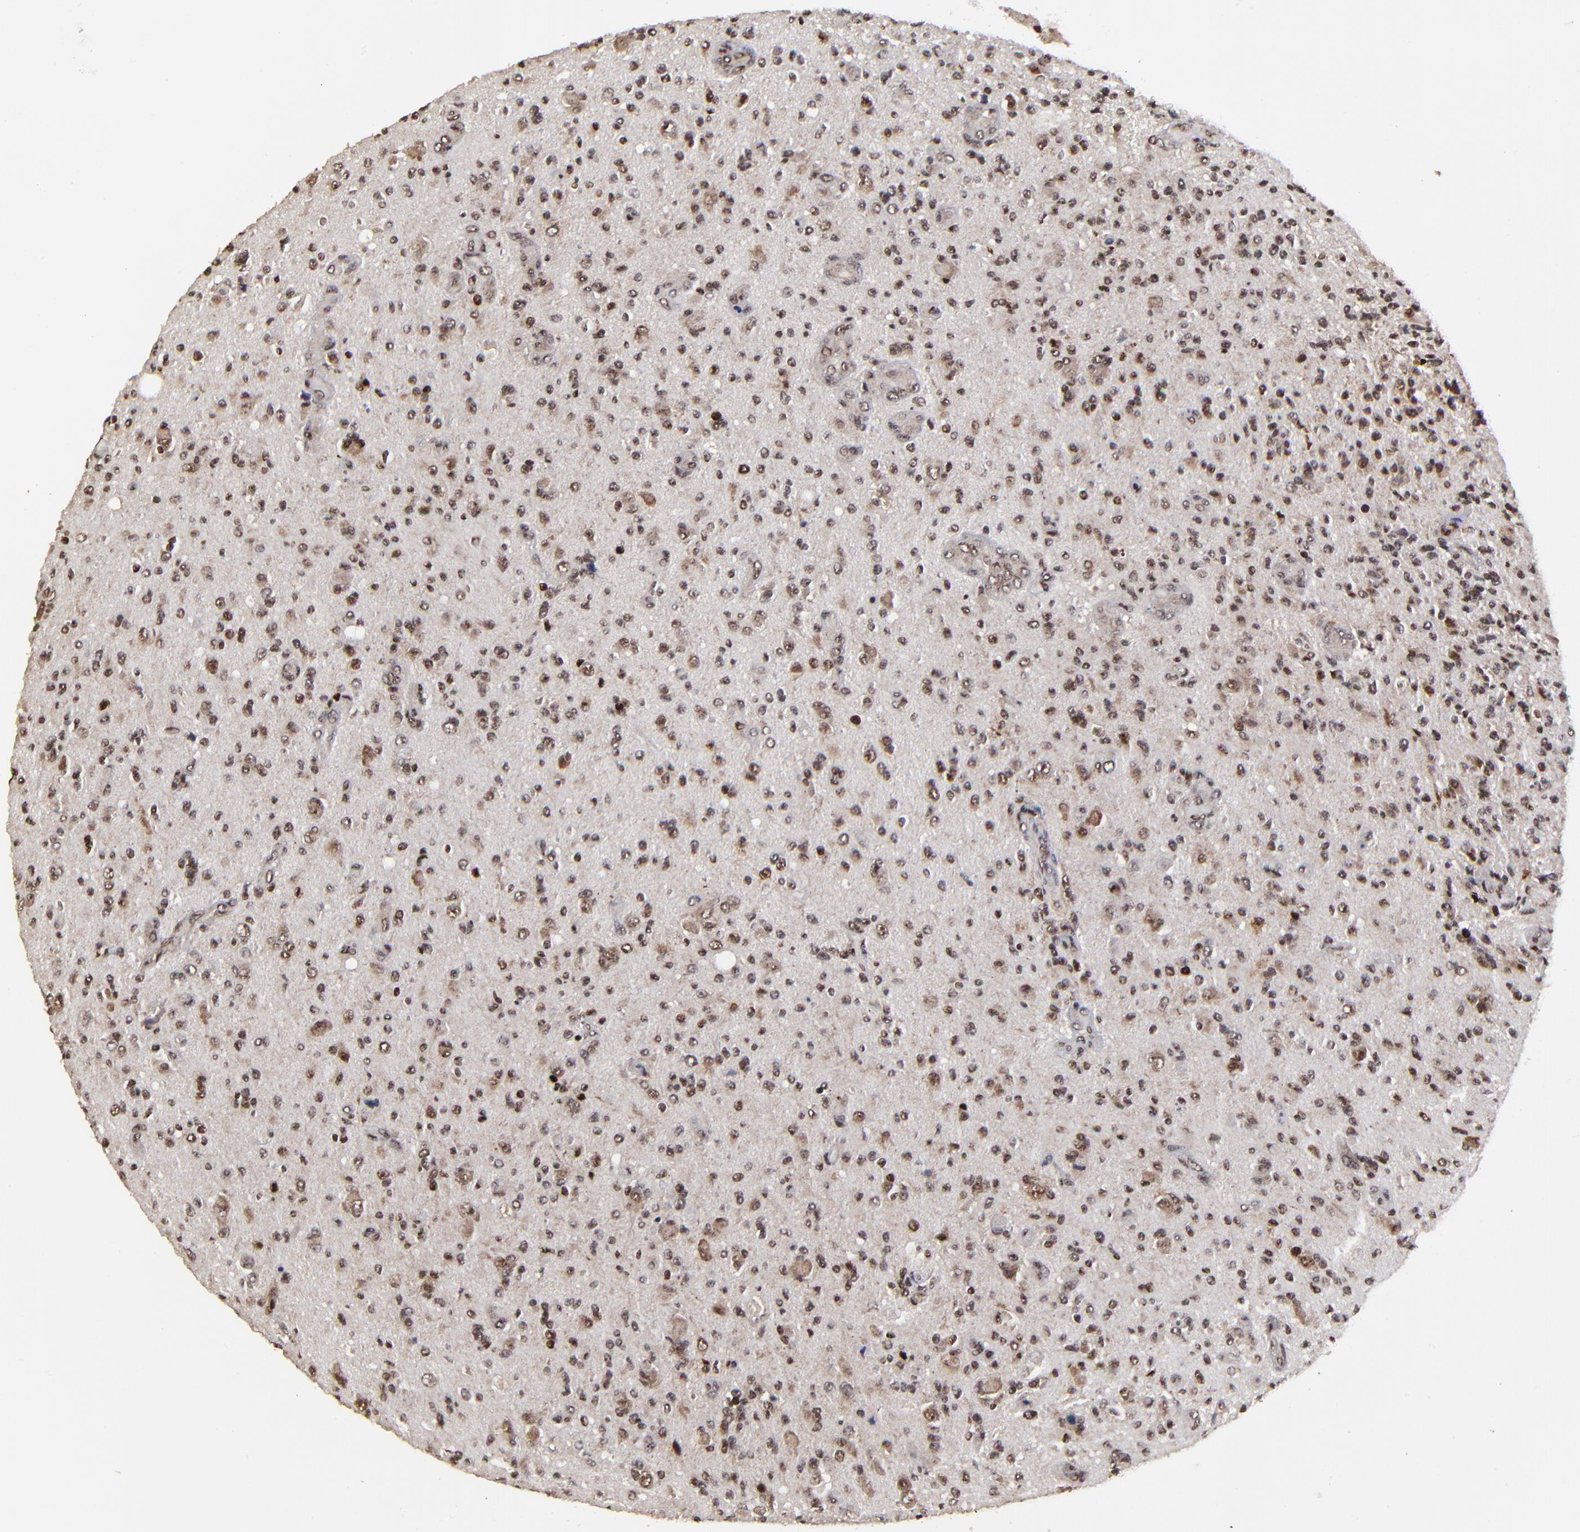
{"staining": {"intensity": "strong", "quantity": ">75%", "location": "nuclear"}, "tissue": "glioma", "cell_type": "Tumor cells", "image_type": "cancer", "snomed": [{"axis": "morphology", "description": "Glioma, malignant, High grade"}, {"axis": "topography", "description": "Brain"}], "caption": "A photomicrograph showing strong nuclear expression in about >75% of tumor cells in glioma, as visualized by brown immunohistochemical staining.", "gene": "RBM22", "patient": {"sex": "male", "age": 36}}